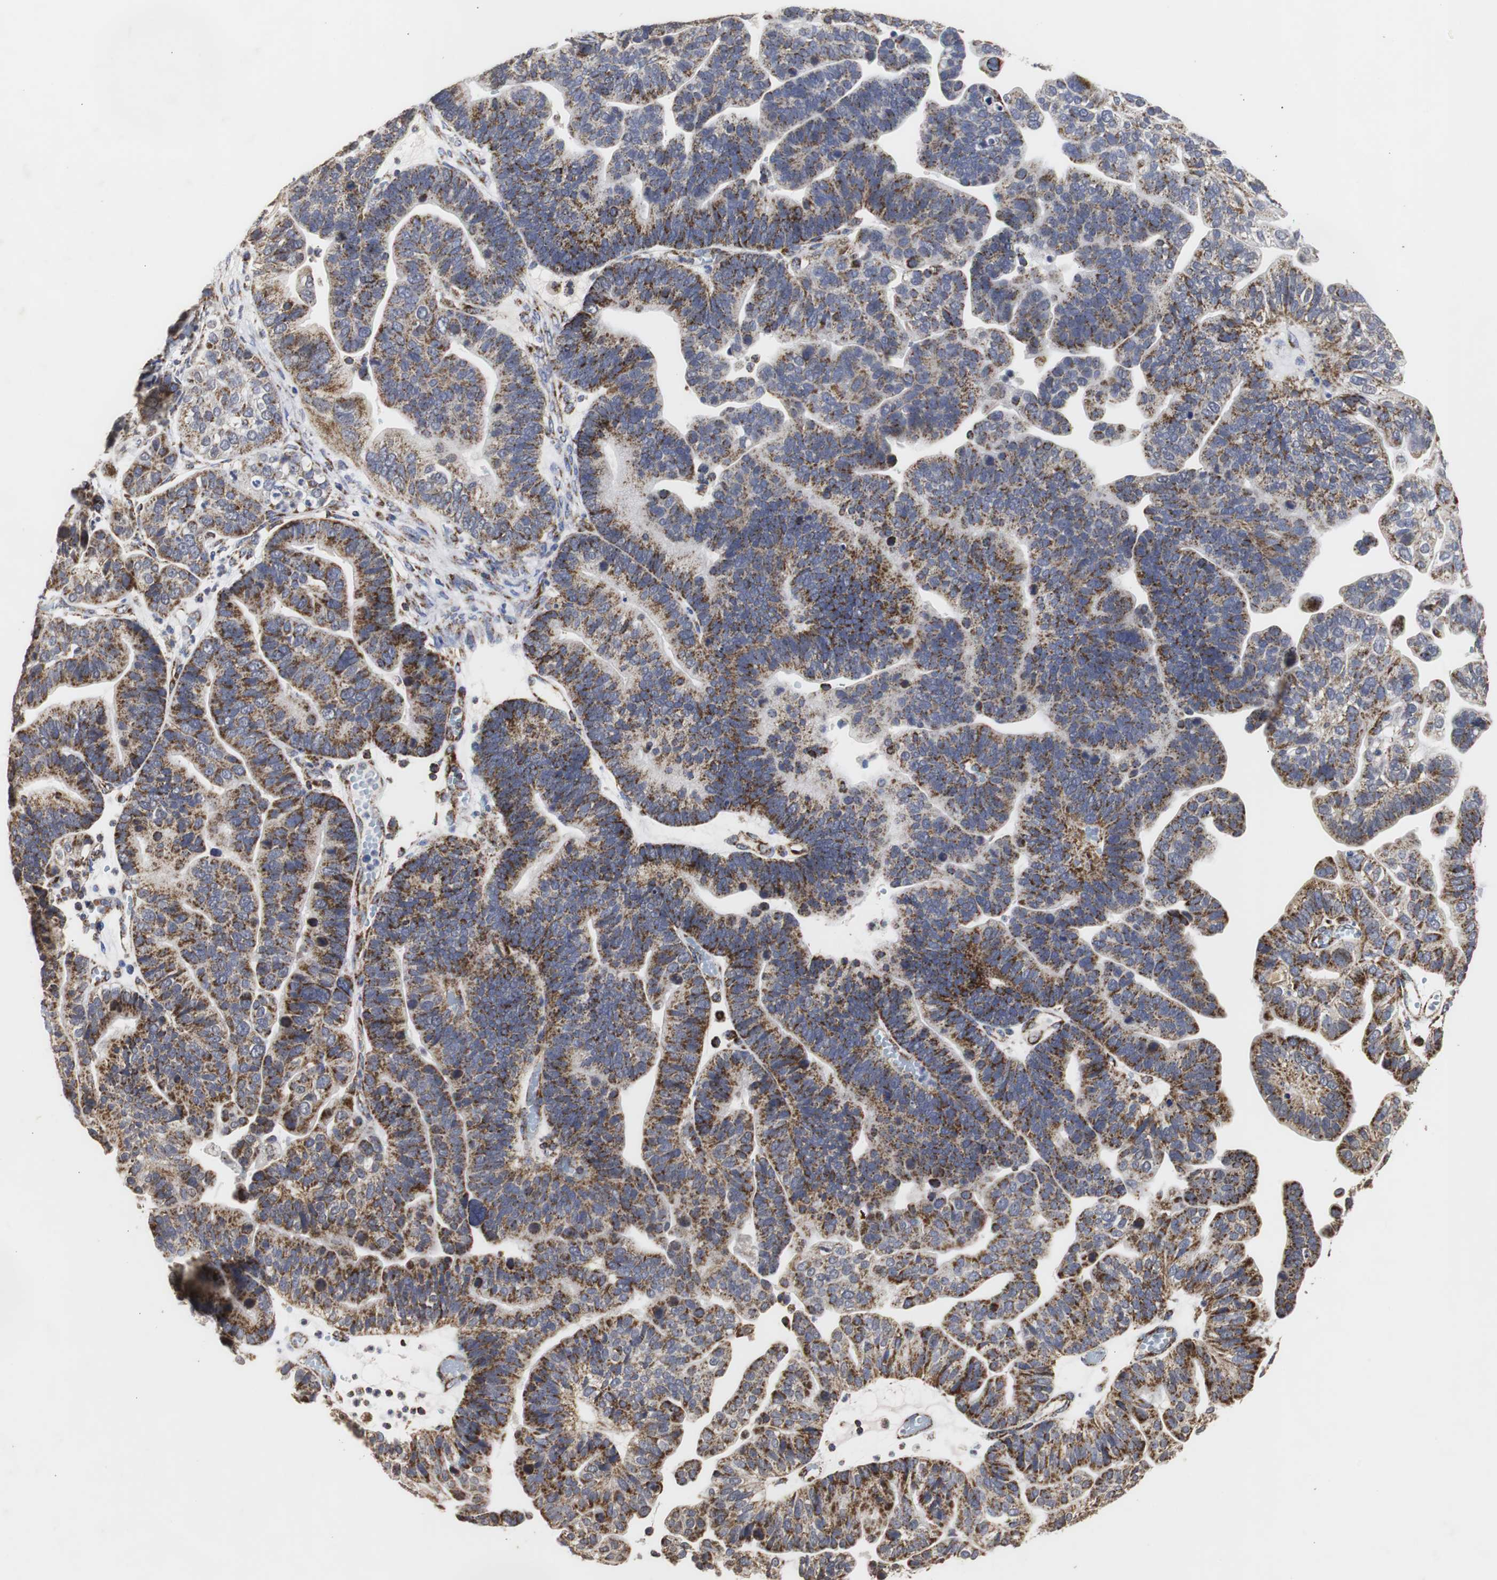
{"staining": {"intensity": "strong", "quantity": ">75%", "location": "cytoplasmic/membranous"}, "tissue": "ovarian cancer", "cell_type": "Tumor cells", "image_type": "cancer", "snomed": [{"axis": "morphology", "description": "Cystadenocarcinoma, serous, NOS"}, {"axis": "topography", "description": "Ovary"}], "caption": "Protein staining demonstrates strong cytoplasmic/membranous staining in approximately >75% of tumor cells in ovarian cancer. The staining was performed using DAB, with brown indicating positive protein expression. Nuclei are stained blue with hematoxylin.", "gene": "HSD17B10", "patient": {"sex": "female", "age": 56}}